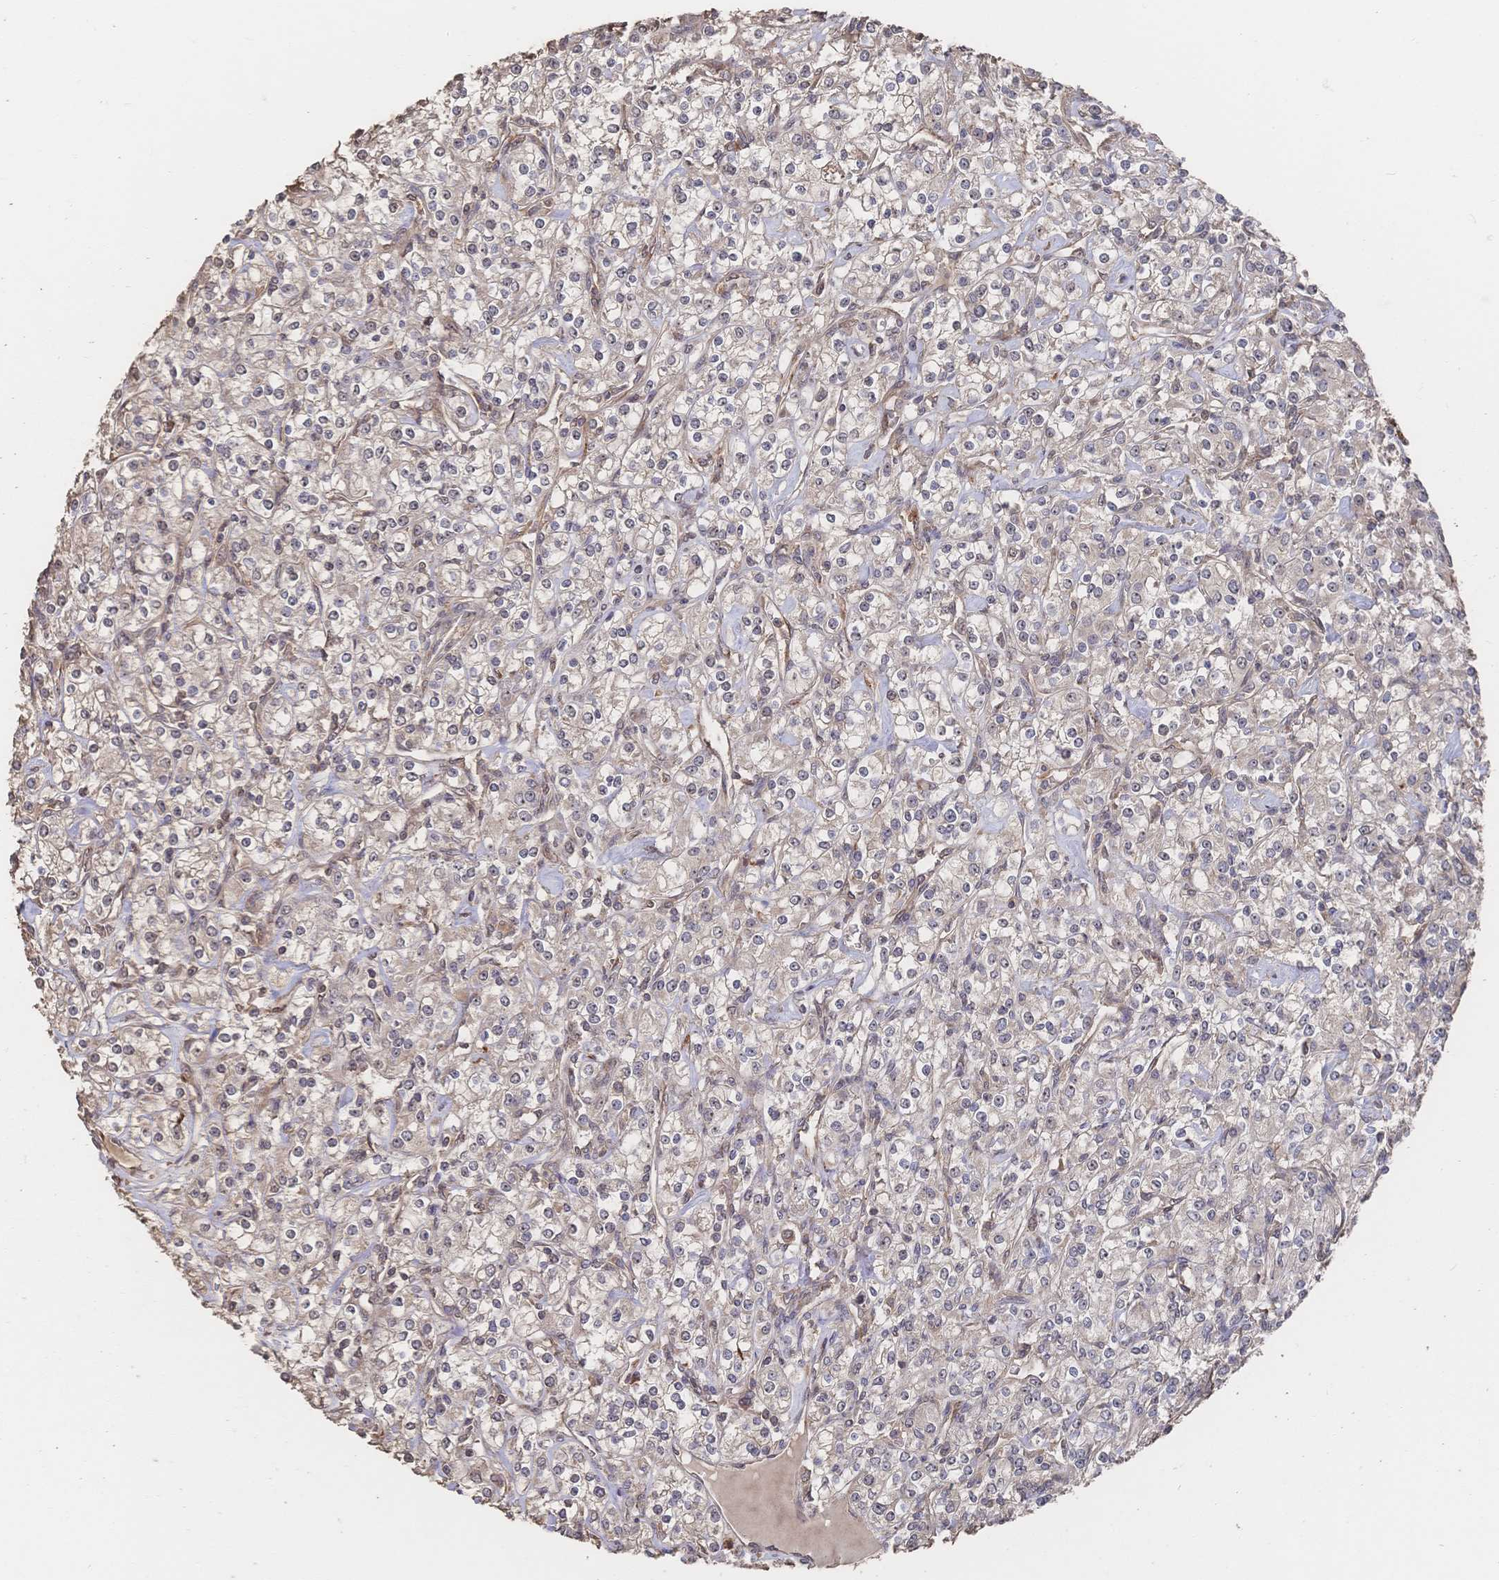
{"staining": {"intensity": "weak", "quantity": "<25%", "location": "cytoplasmic/membranous"}, "tissue": "renal cancer", "cell_type": "Tumor cells", "image_type": "cancer", "snomed": [{"axis": "morphology", "description": "Adenocarcinoma, NOS"}, {"axis": "topography", "description": "Kidney"}], "caption": "Adenocarcinoma (renal) was stained to show a protein in brown. There is no significant positivity in tumor cells.", "gene": "DNAJA4", "patient": {"sex": "male", "age": 77}}